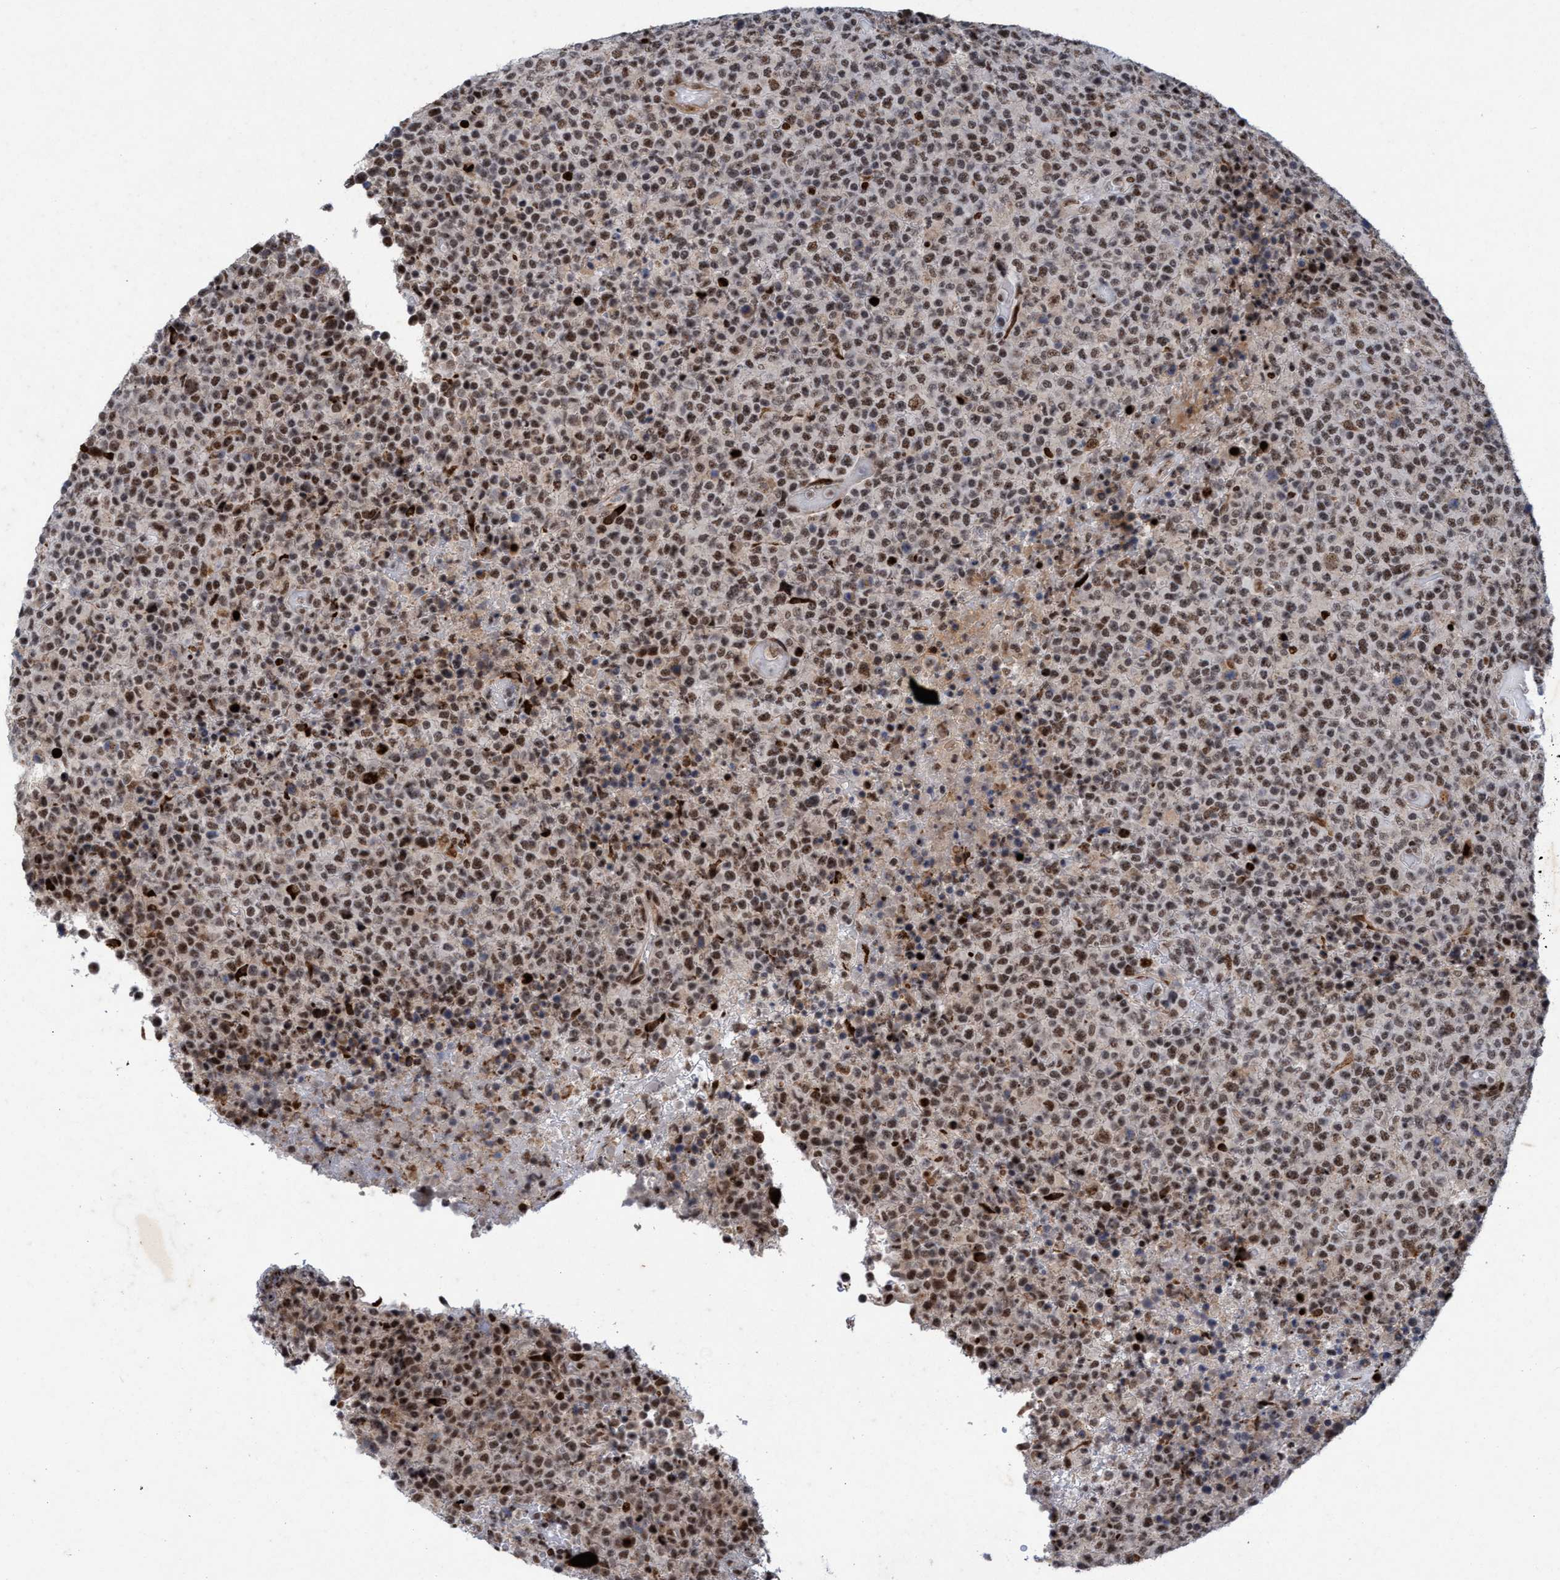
{"staining": {"intensity": "moderate", "quantity": ">75%", "location": "nuclear"}, "tissue": "lymphoma", "cell_type": "Tumor cells", "image_type": "cancer", "snomed": [{"axis": "morphology", "description": "Malignant lymphoma, non-Hodgkin's type, High grade"}, {"axis": "topography", "description": "Lymph node"}], "caption": "Lymphoma stained with immunohistochemistry (IHC) displays moderate nuclear positivity in approximately >75% of tumor cells. The staining was performed using DAB (3,3'-diaminobenzidine), with brown indicating positive protein expression. Nuclei are stained blue with hematoxylin.", "gene": "GLT6D1", "patient": {"sex": "male", "age": 13}}